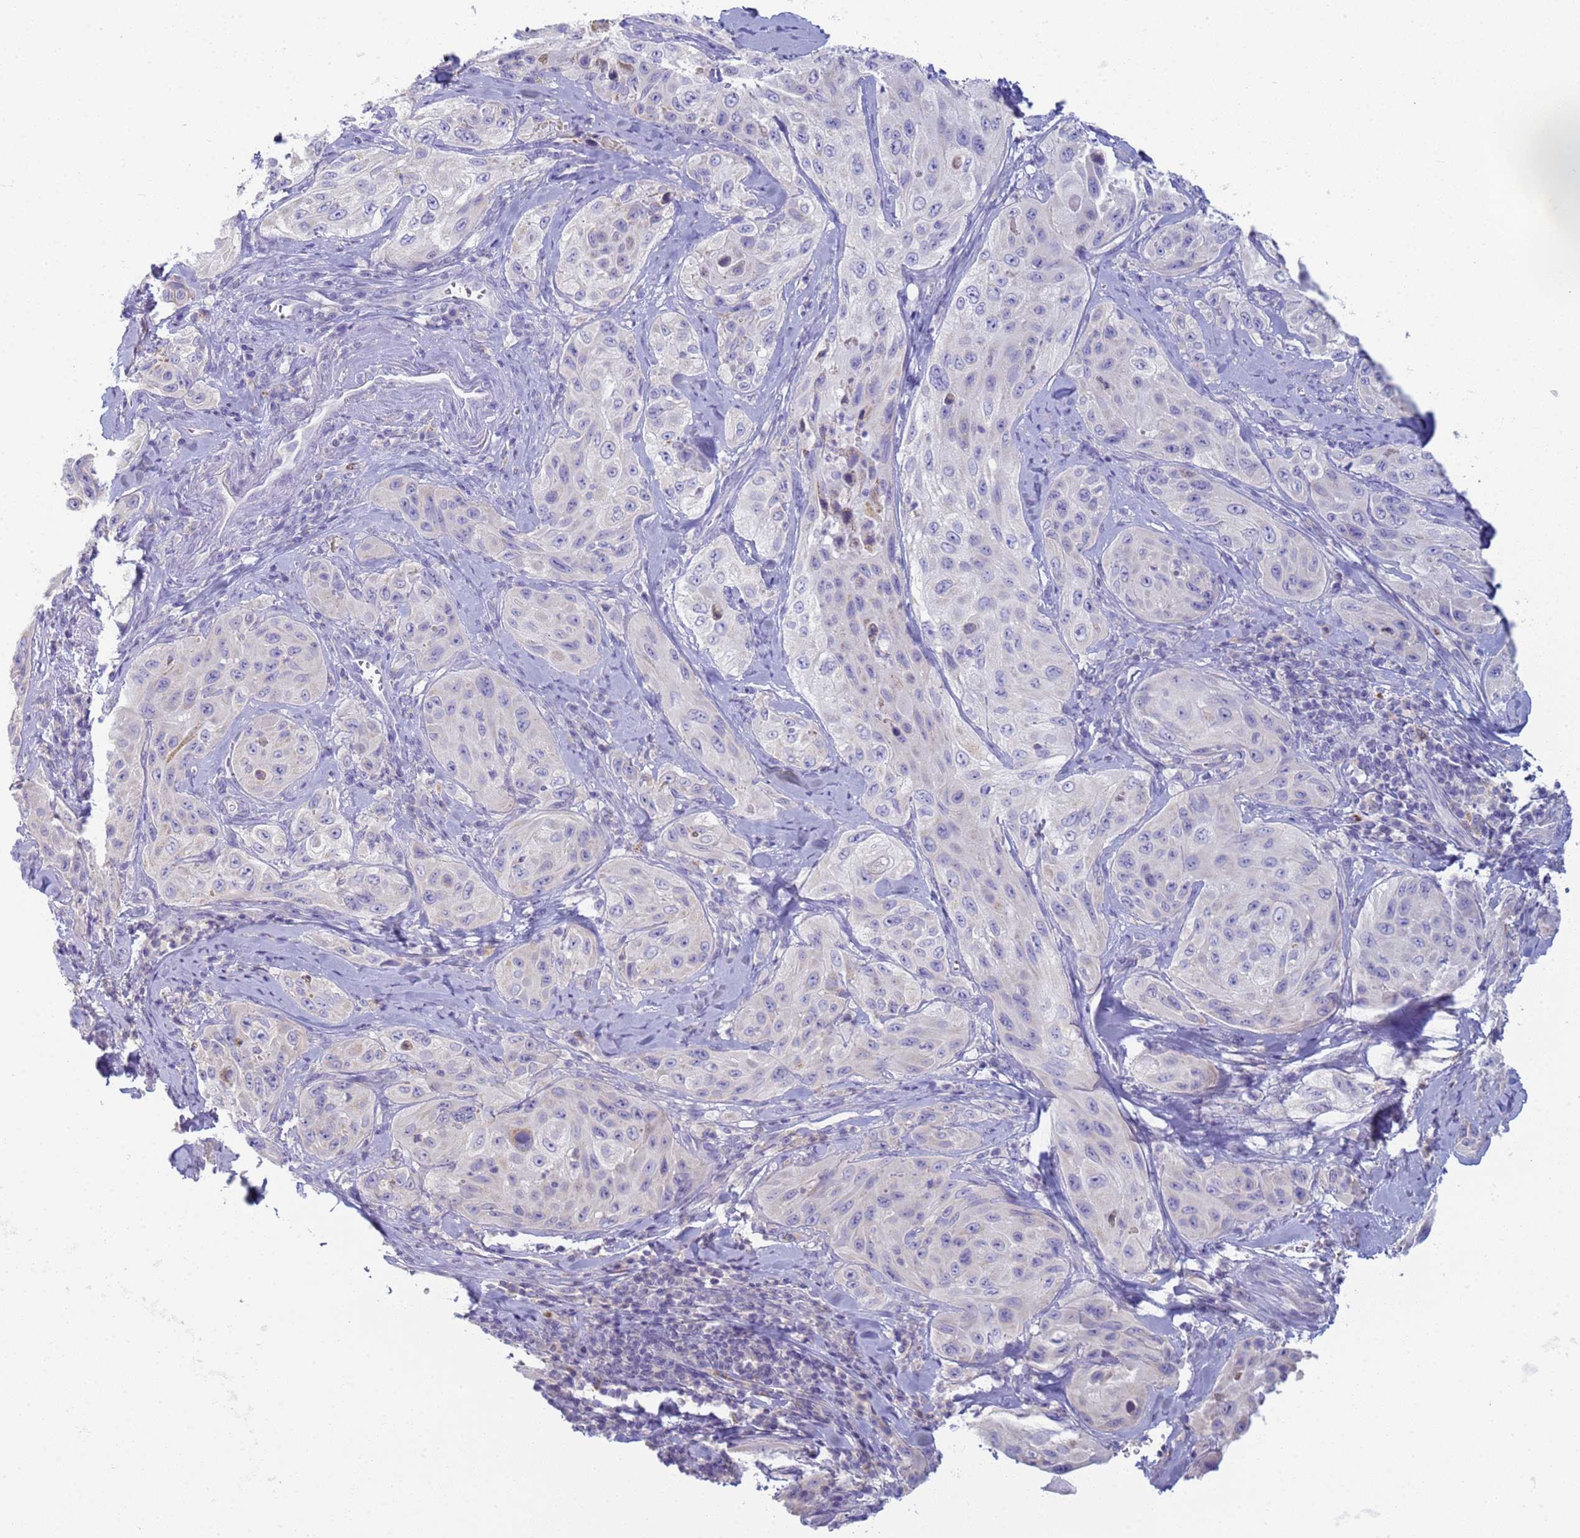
{"staining": {"intensity": "negative", "quantity": "none", "location": "none"}, "tissue": "cervical cancer", "cell_type": "Tumor cells", "image_type": "cancer", "snomed": [{"axis": "morphology", "description": "Squamous cell carcinoma, NOS"}, {"axis": "topography", "description": "Cervix"}], "caption": "The photomicrograph demonstrates no significant staining in tumor cells of cervical cancer.", "gene": "CR1", "patient": {"sex": "female", "age": 42}}